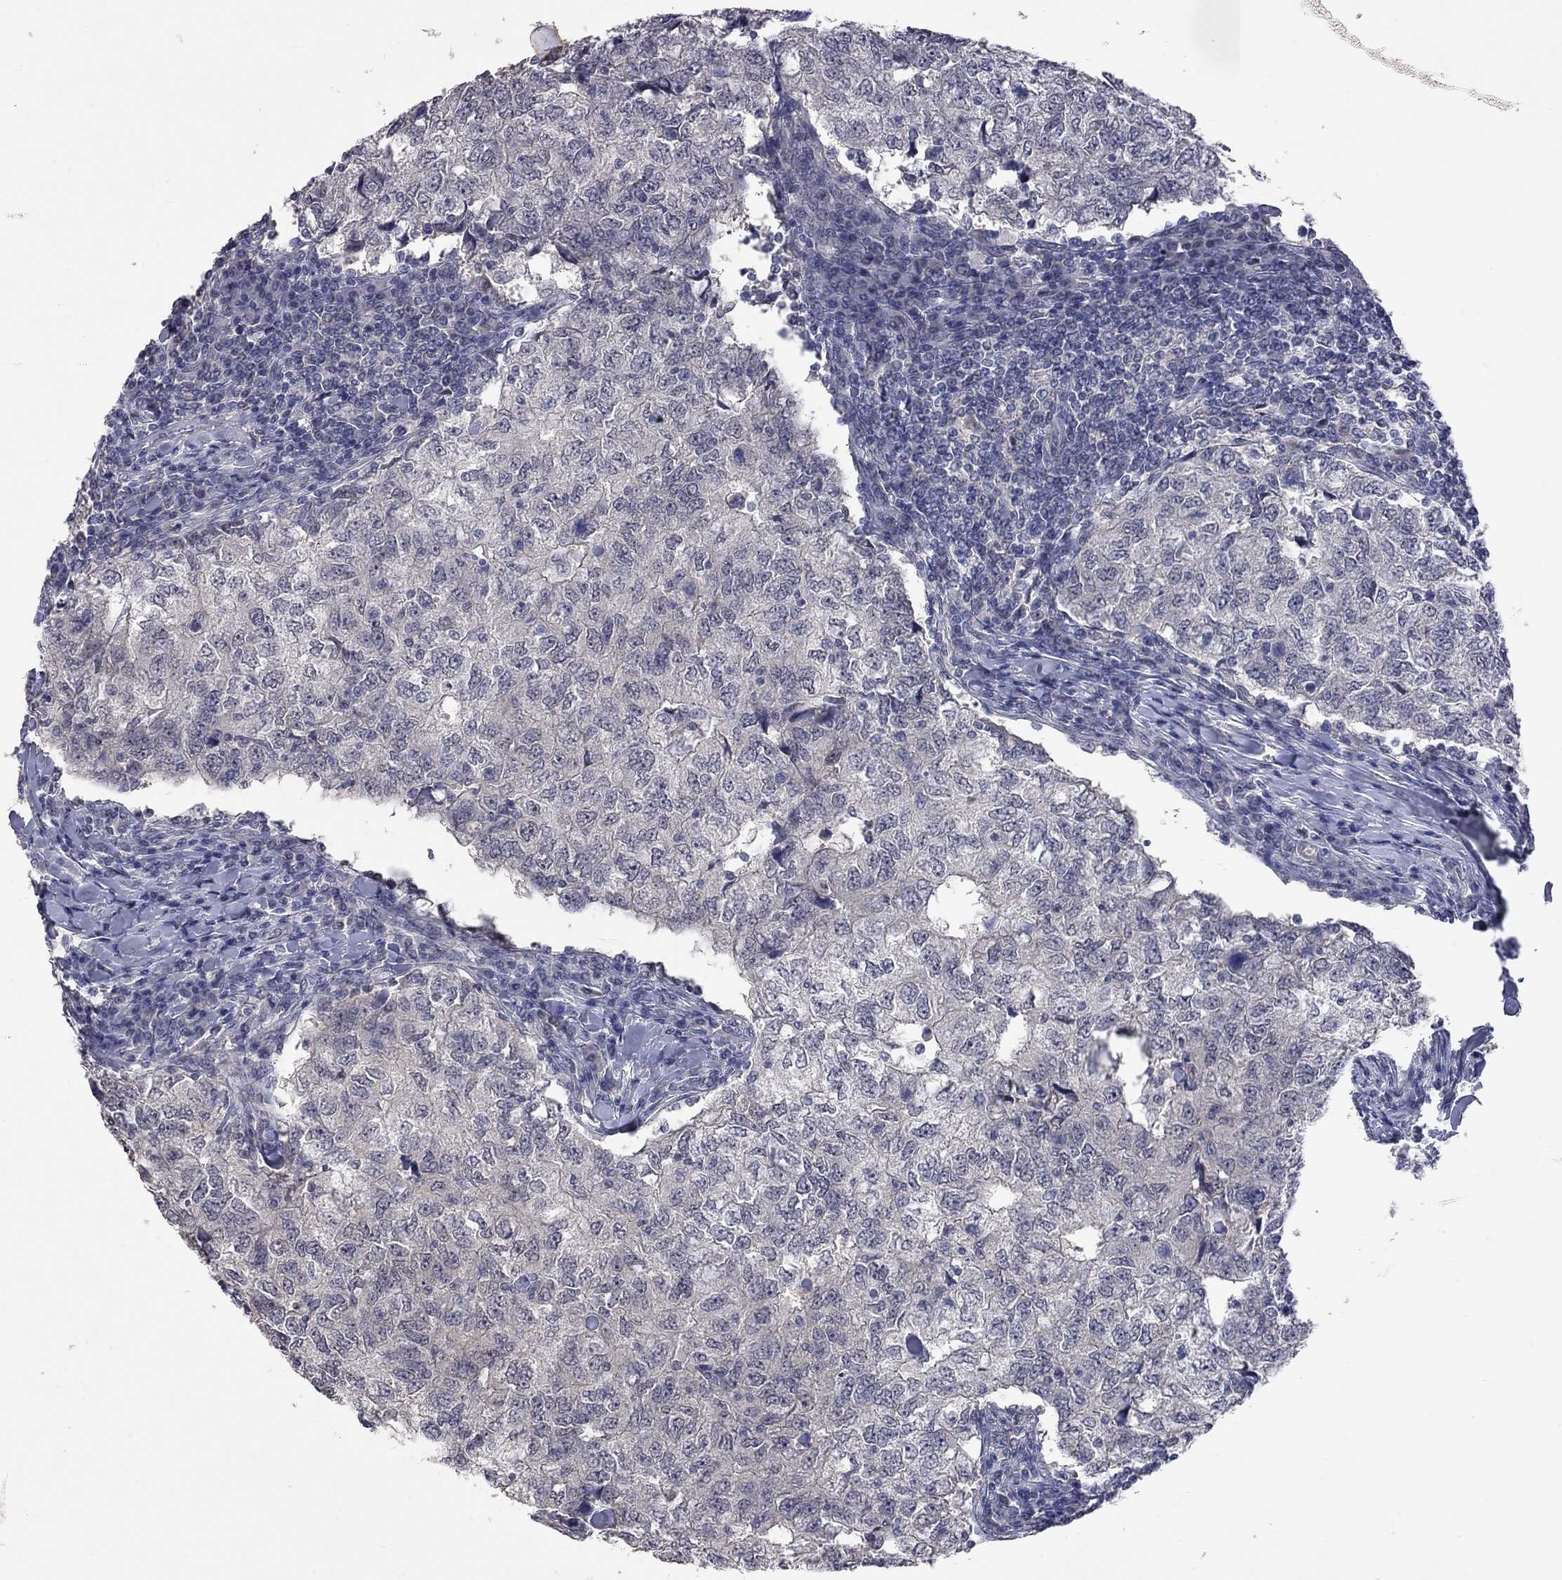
{"staining": {"intensity": "negative", "quantity": "none", "location": "none"}, "tissue": "breast cancer", "cell_type": "Tumor cells", "image_type": "cancer", "snomed": [{"axis": "morphology", "description": "Duct carcinoma"}, {"axis": "topography", "description": "Breast"}], "caption": "Immunohistochemistry (IHC) micrograph of neoplastic tissue: human breast cancer stained with DAB (3,3'-diaminobenzidine) exhibits no significant protein staining in tumor cells. (Brightfield microscopy of DAB immunohistochemistry at high magnification).", "gene": "FABP12", "patient": {"sex": "female", "age": 30}}